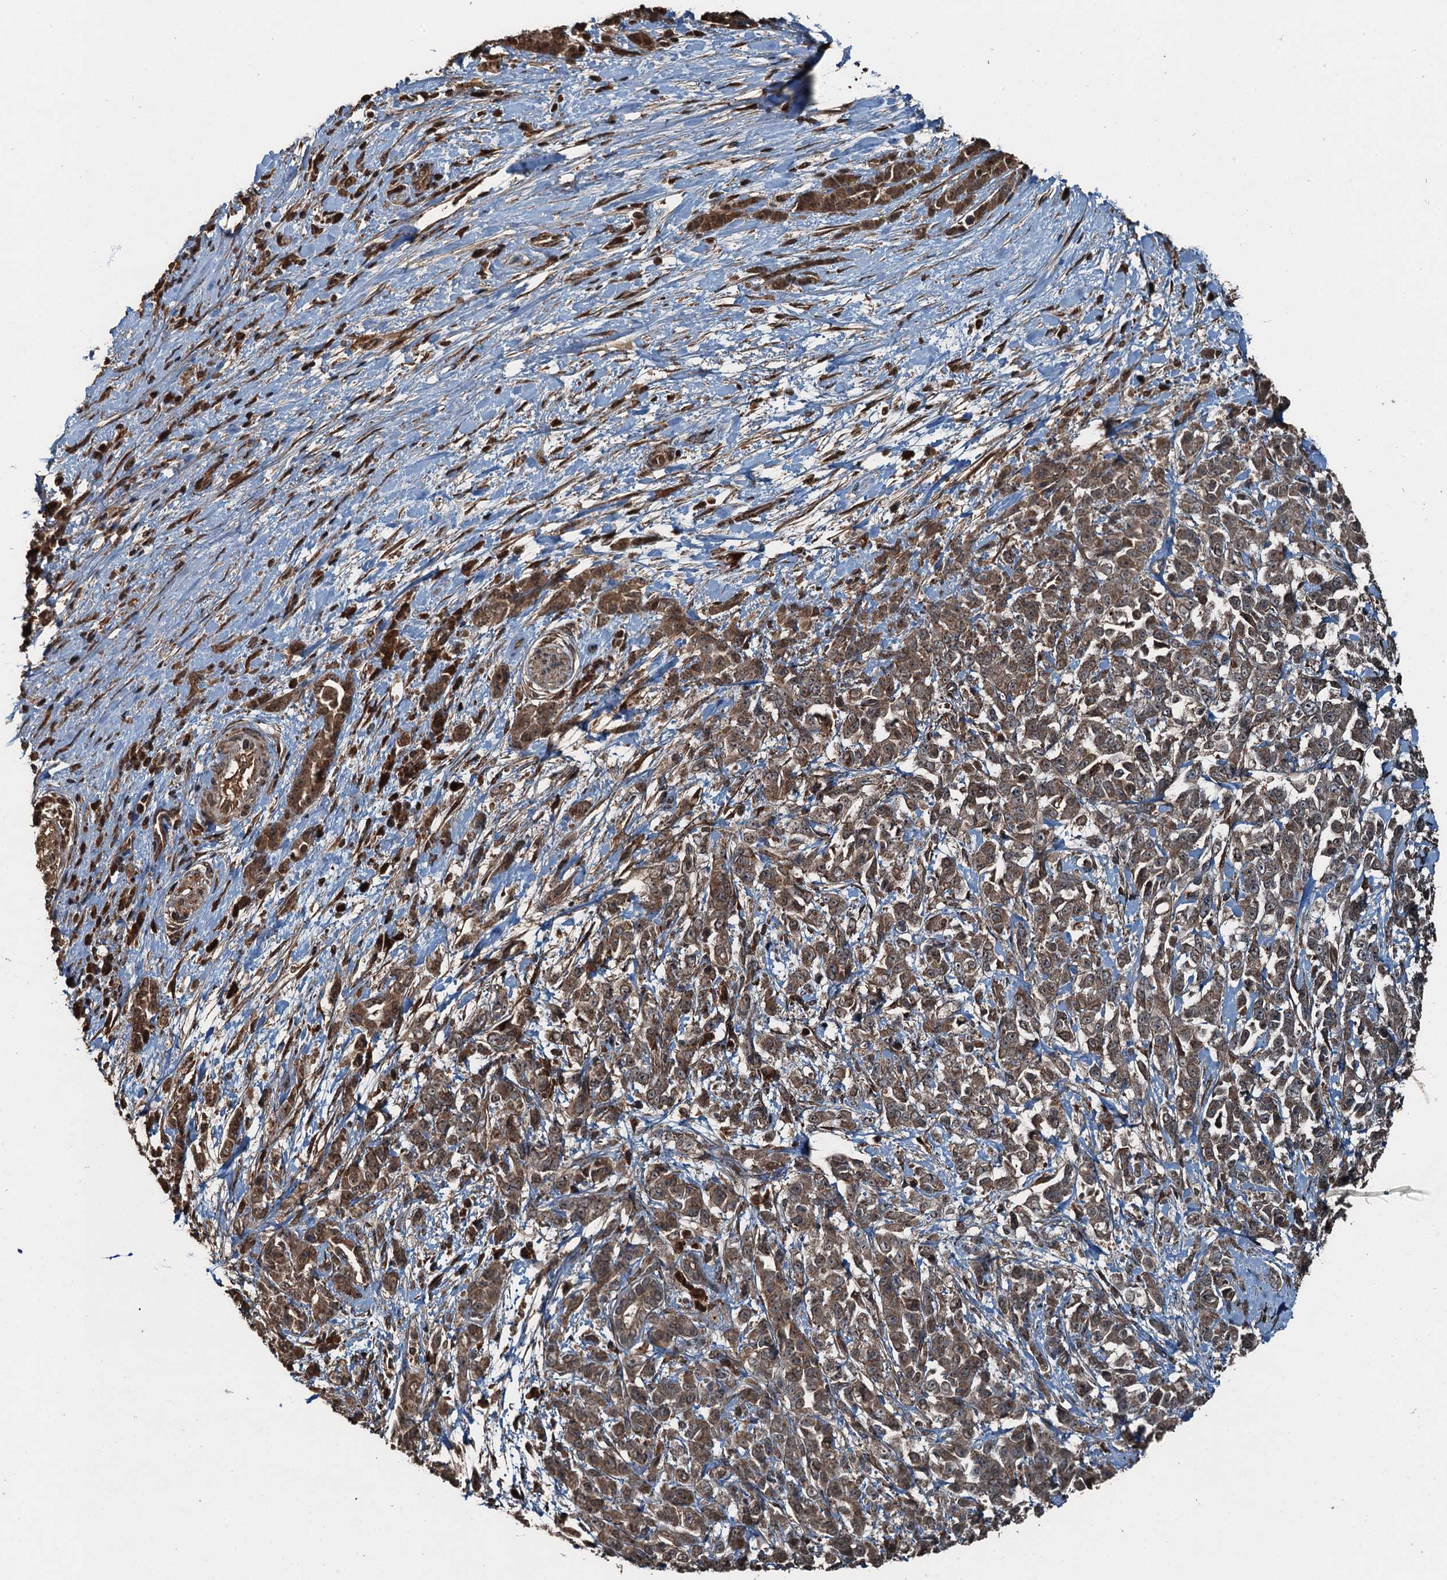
{"staining": {"intensity": "moderate", "quantity": ">75%", "location": "cytoplasmic/membranous"}, "tissue": "pancreatic cancer", "cell_type": "Tumor cells", "image_type": "cancer", "snomed": [{"axis": "morphology", "description": "Normal tissue, NOS"}, {"axis": "morphology", "description": "Adenocarcinoma, NOS"}, {"axis": "topography", "description": "Pancreas"}], "caption": "This photomicrograph displays pancreatic adenocarcinoma stained with immunohistochemistry to label a protein in brown. The cytoplasmic/membranous of tumor cells show moderate positivity for the protein. Nuclei are counter-stained blue.", "gene": "TCTN1", "patient": {"sex": "female", "age": 64}}